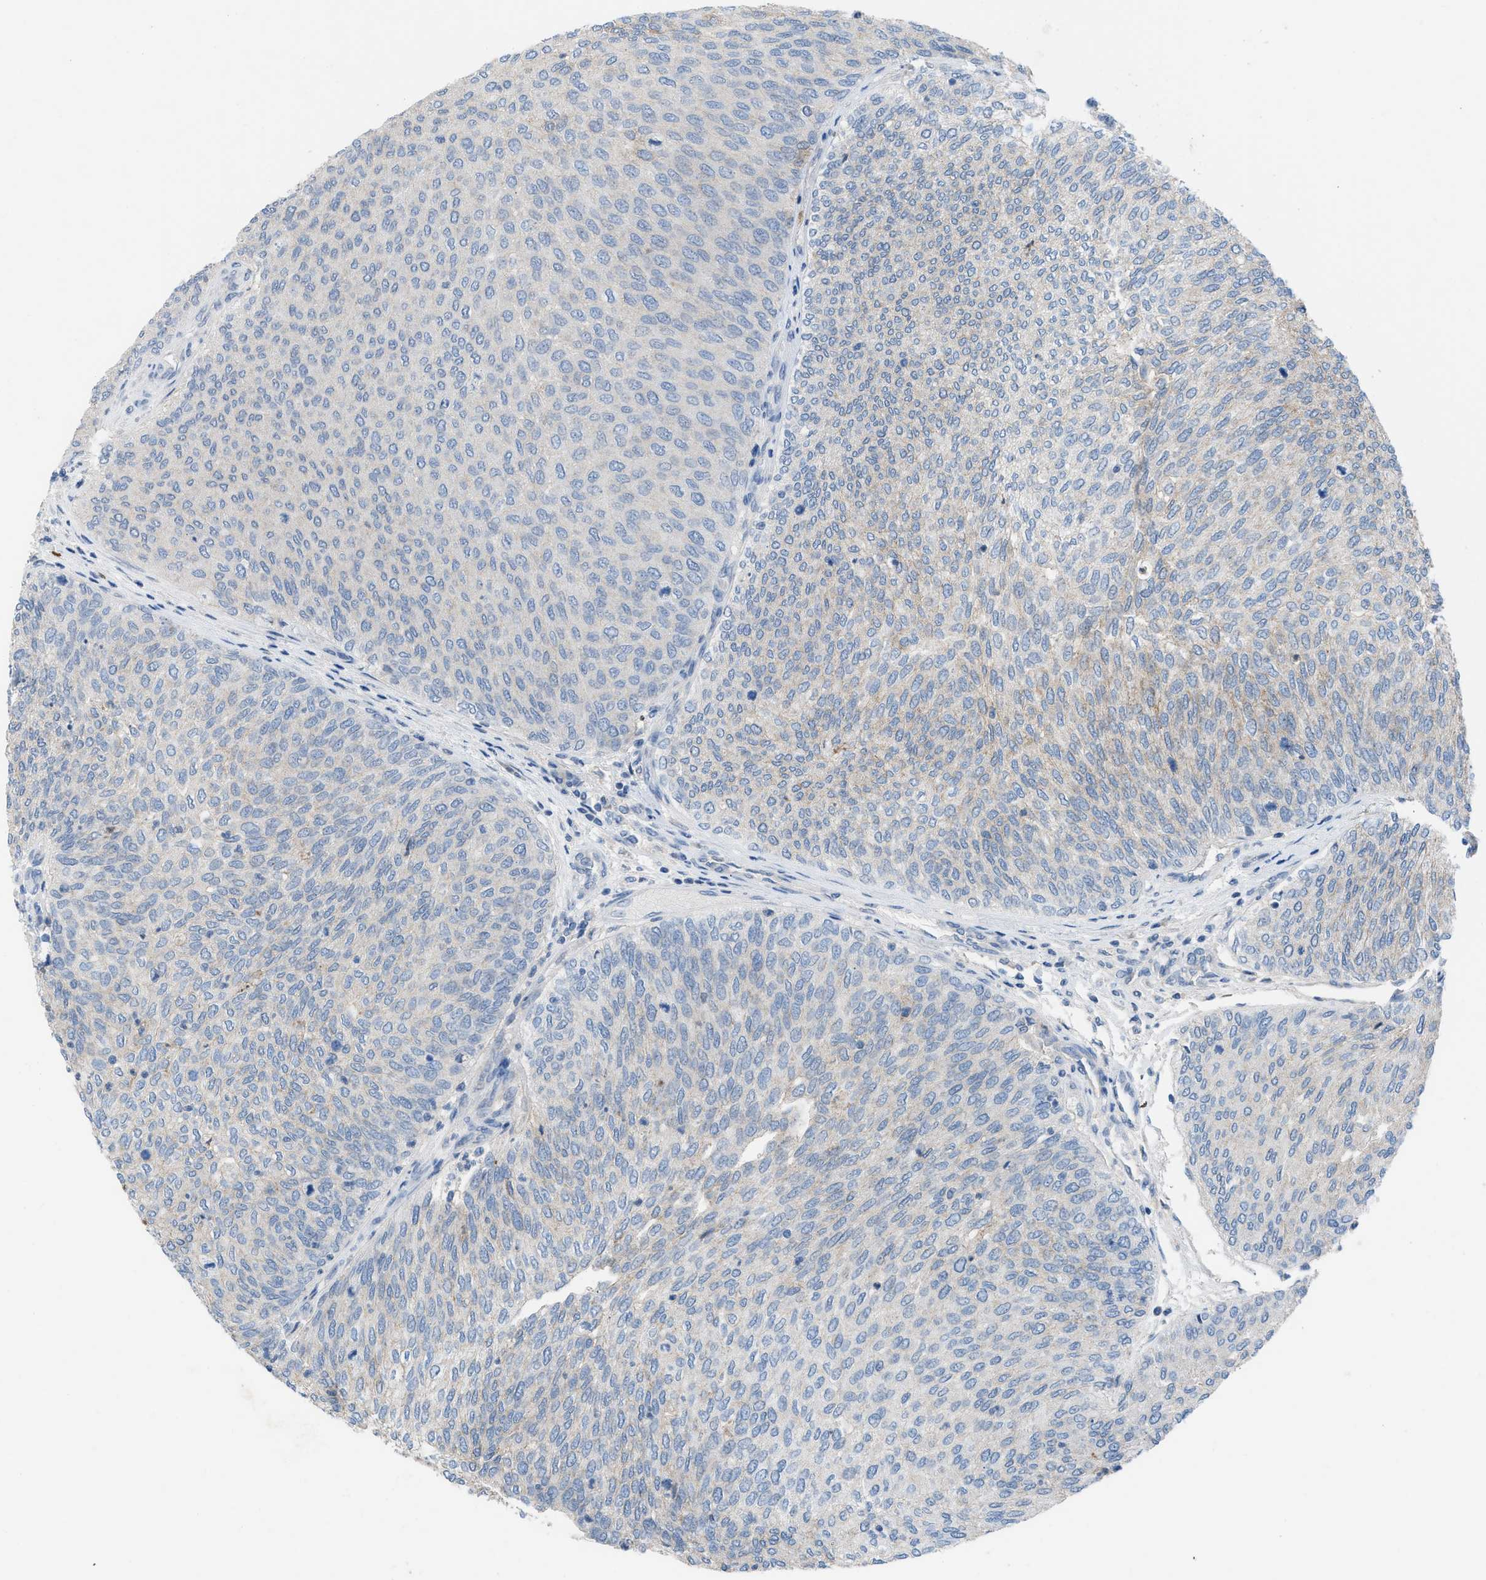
{"staining": {"intensity": "moderate", "quantity": "<25%", "location": "cytoplasmic/membranous"}, "tissue": "urothelial cancer", "cell_type": "Tumor cells", "image_type": "cancer", "snomed": [{"axis": "morphology", "description": "Urothelial carcinoma, Low grade"}, {"axis": "topography", "description": "Urinary bladder"}], "caption": "Moderate cytoplasmic/membranous positivity is identified in approximately <25% of tumor cells in low-grade urothelial carcinoma. (Stains: DAB in brown, nuclei in blue, Microscopy: brightfield microscopy at high magnification).", "gene": "HPX", "patient": {"sex": "female", "age": 79}}